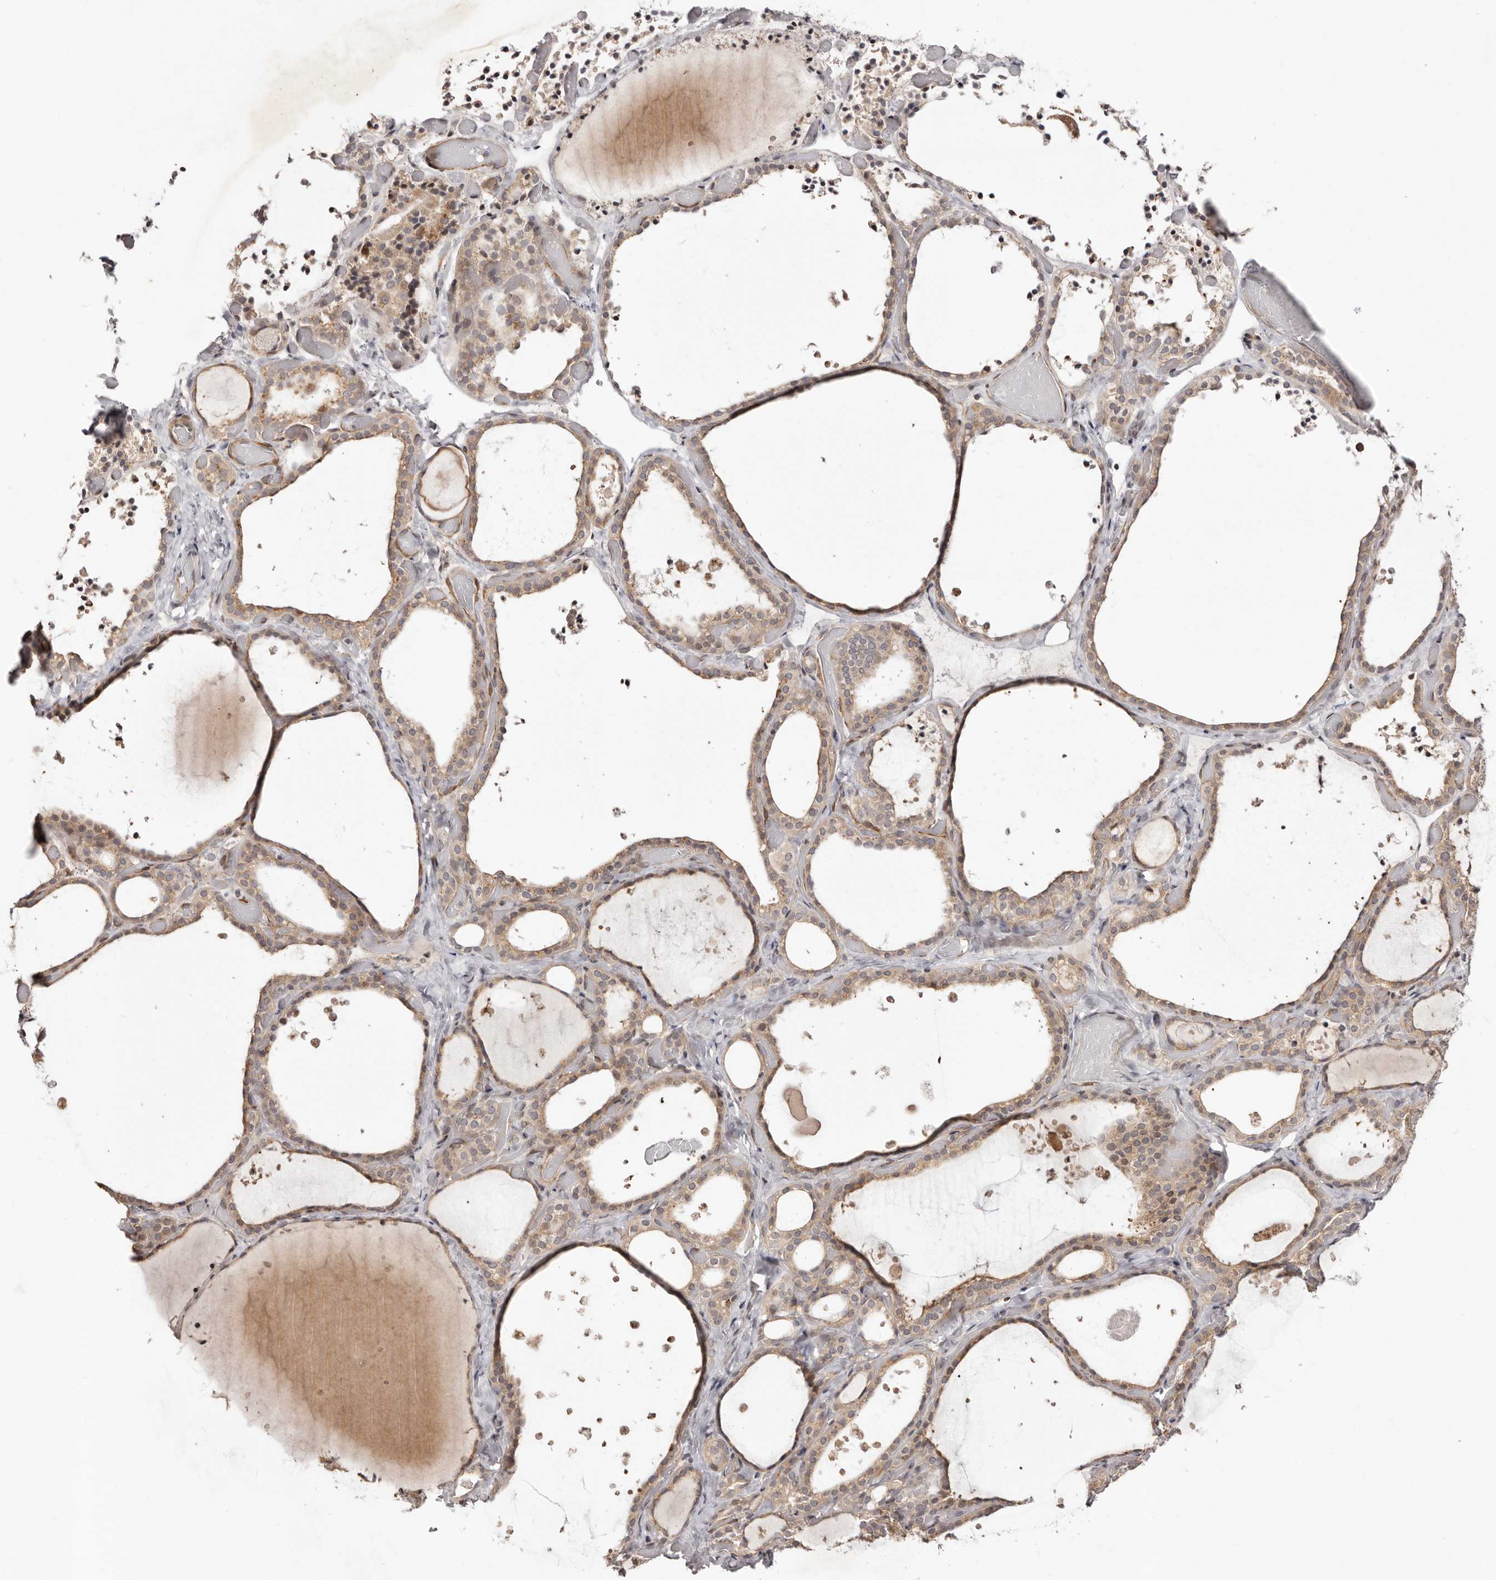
{"staining": {"intensity": "moderate", "quantity": ">75%", "location": "cytoplasmic/membranous"}, "tissue": "thyroid gland", "cell_type": "Glandular cells", "image_type": "normal", "snomed": [{"axis": "morphology", "description": "Normal tissue, NOS"}, {"axis": "topography", "description": "Thyroid gland"}], "caption": "The image demonstrates immunohistochemical staining of unremarkable thyroid gland. There is moderate cytoplasmic/membranous staining is present in about >75% of glandular cells.", "gene": "MICAL2", "patient": {"sex": "female", "age": 44}}